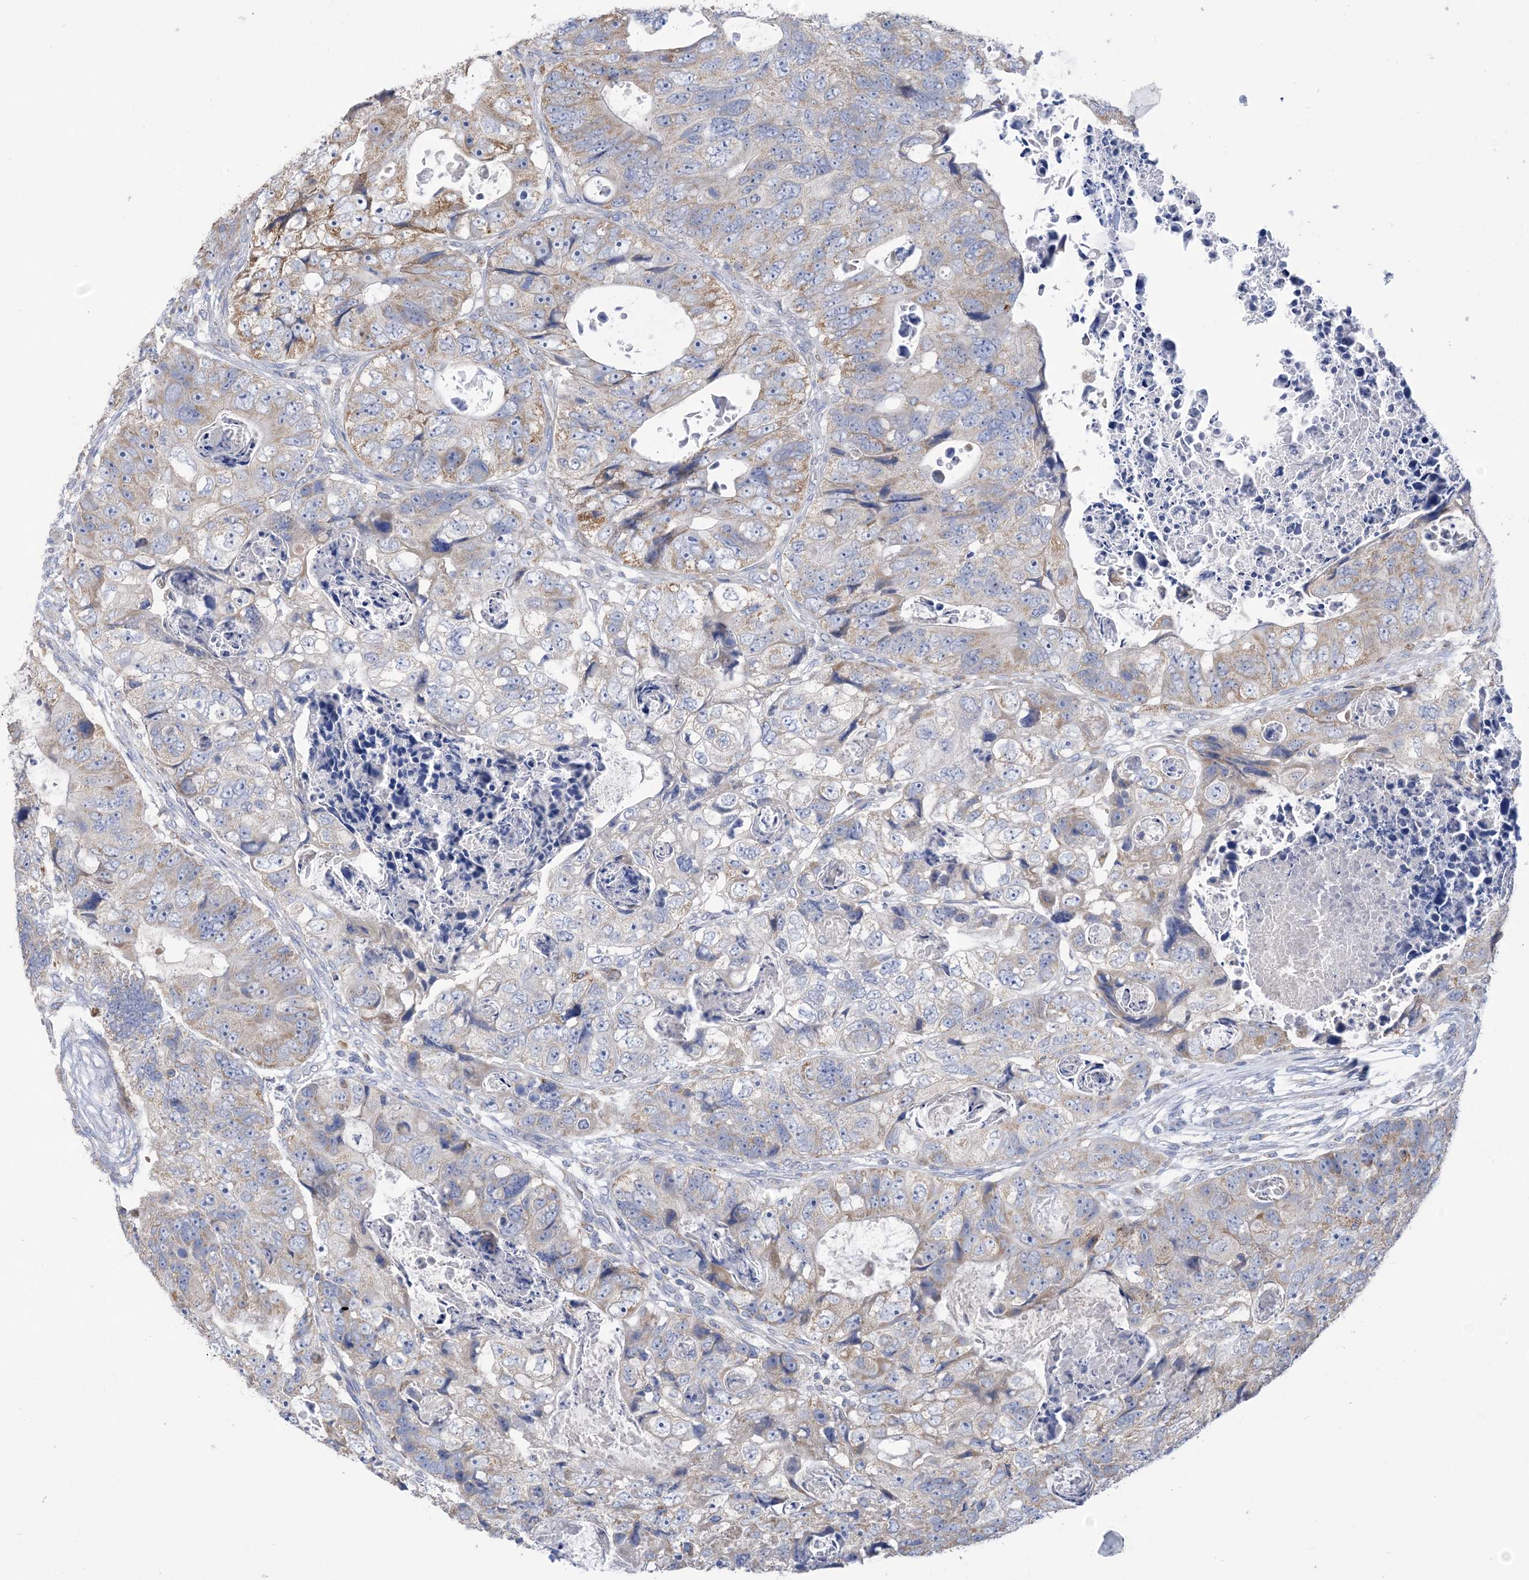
{"staining": {"intensity": "moderate", "quantity": "<25%", "location": "cytoplasmic/membranous"}, "tissue": "colorectal cancer", "cell_type": "Tumor cells", "image_type": "cancer", "snomed": [{"axis": "morphology", "description": "Adenocarcinoma, NOS"}, {"axis": "topography", "description": "Rectum"}], "caption": "This micrograph demonstrates colorectal cancer (adenocarcinoma) stained with IHC to label a protein in brown. The cytoplasmic/membranous of tumor cells show moderate positivity for the protein. Nuclei are counter-stained blue.", "gene": "CLEC16A", "patient": {"sex": "male", "age": 59}}